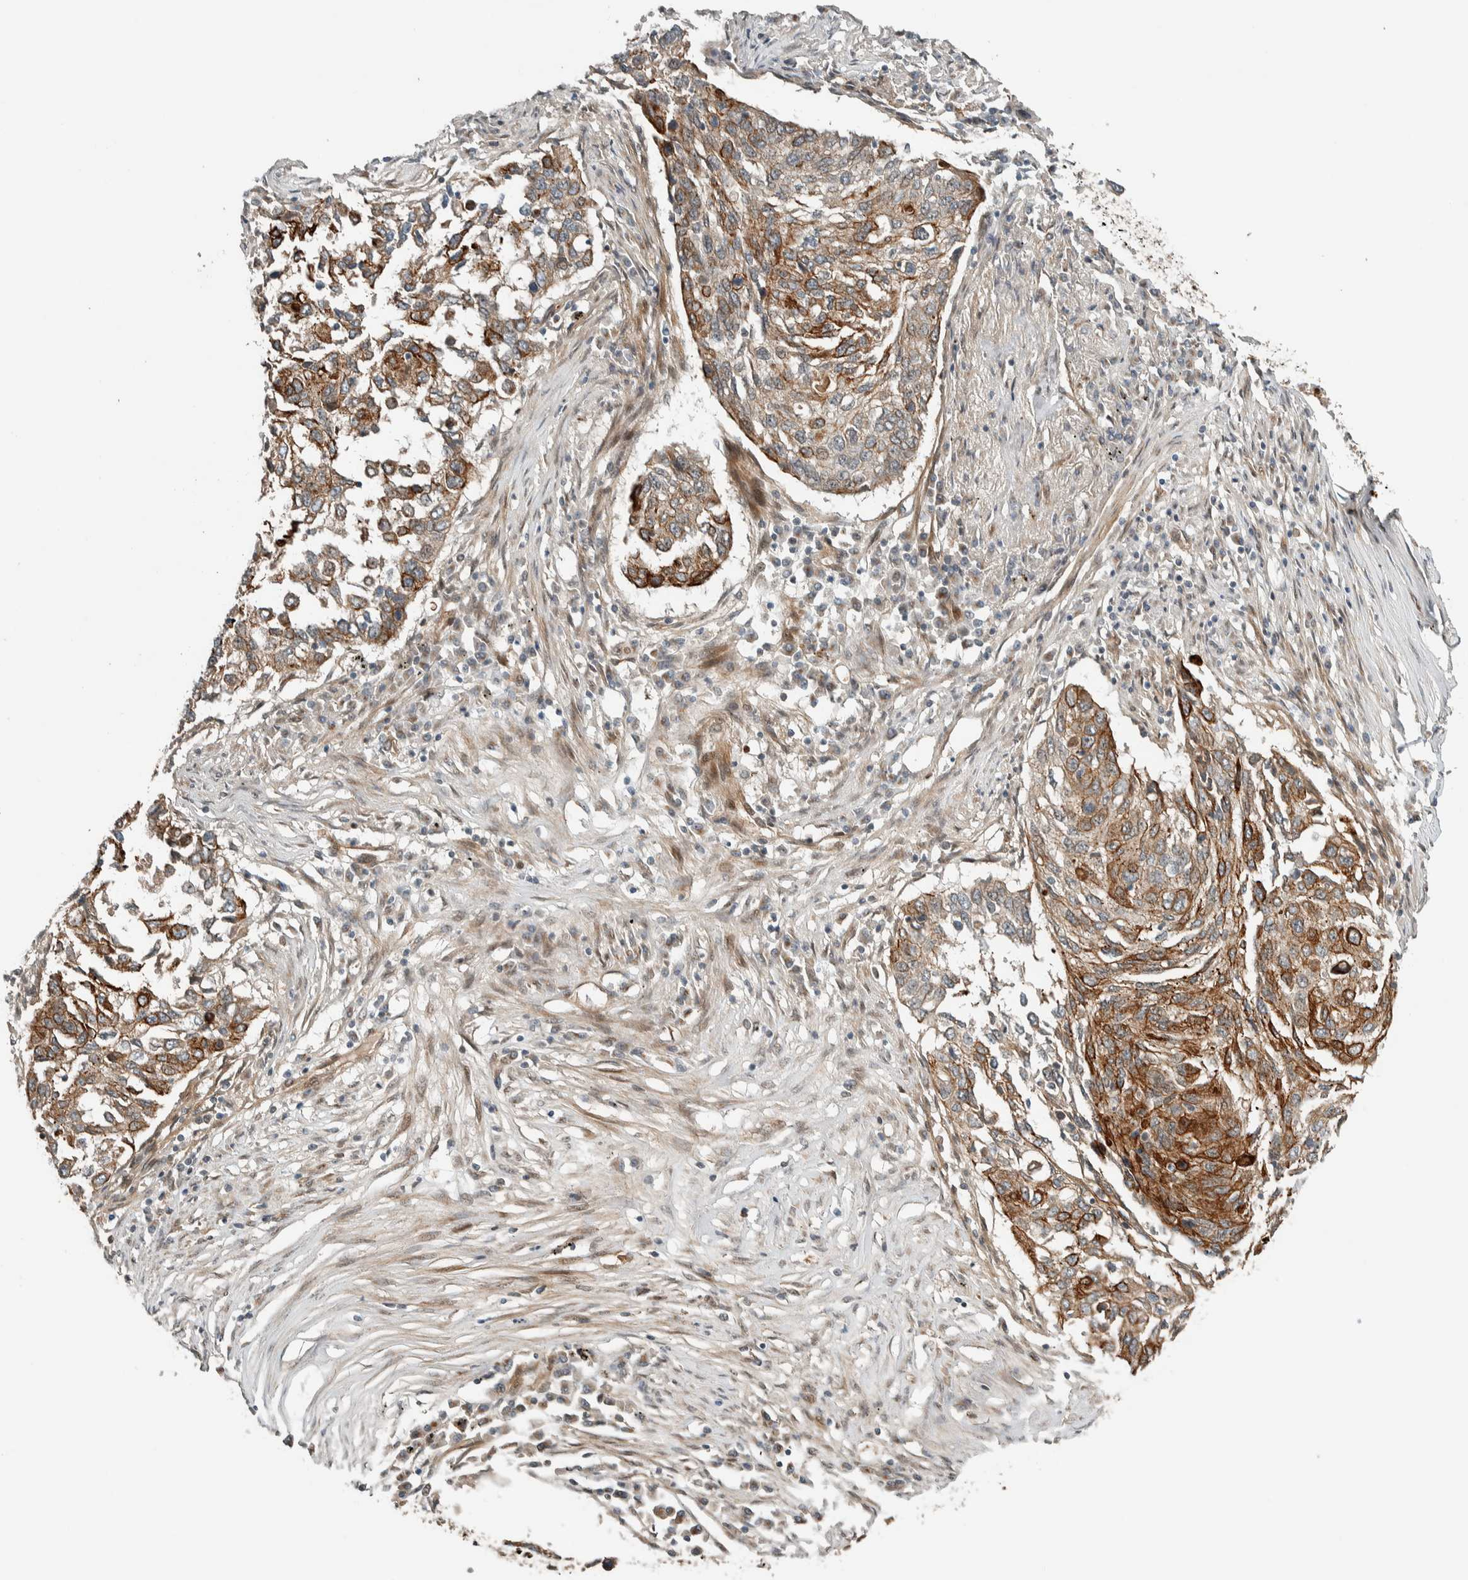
{"staining": {"intensity": "moderate", "quantity": ">75%", "location": "cytoplasmic/membranous"}, "tissue": "lung cancer", "cell_type": "Tumor cells", "image_type": "cancer", "snomed": [{"axis": "morphology", "description": "Squamous cell carcinoma, NOS"}, {"axis": "topography", "description": "Lung"}], "caption": "Immunohistochemical staining of human lung squamous cell carcinoma displays moderate cytoplasmic/membranous protein positivity in about >75% of tumor cells. (DAB IHC, brown staining for protein, blue staining for nuclei).", "gene": "STXBP4", "patient": {"sex": "female", "age": 63}}